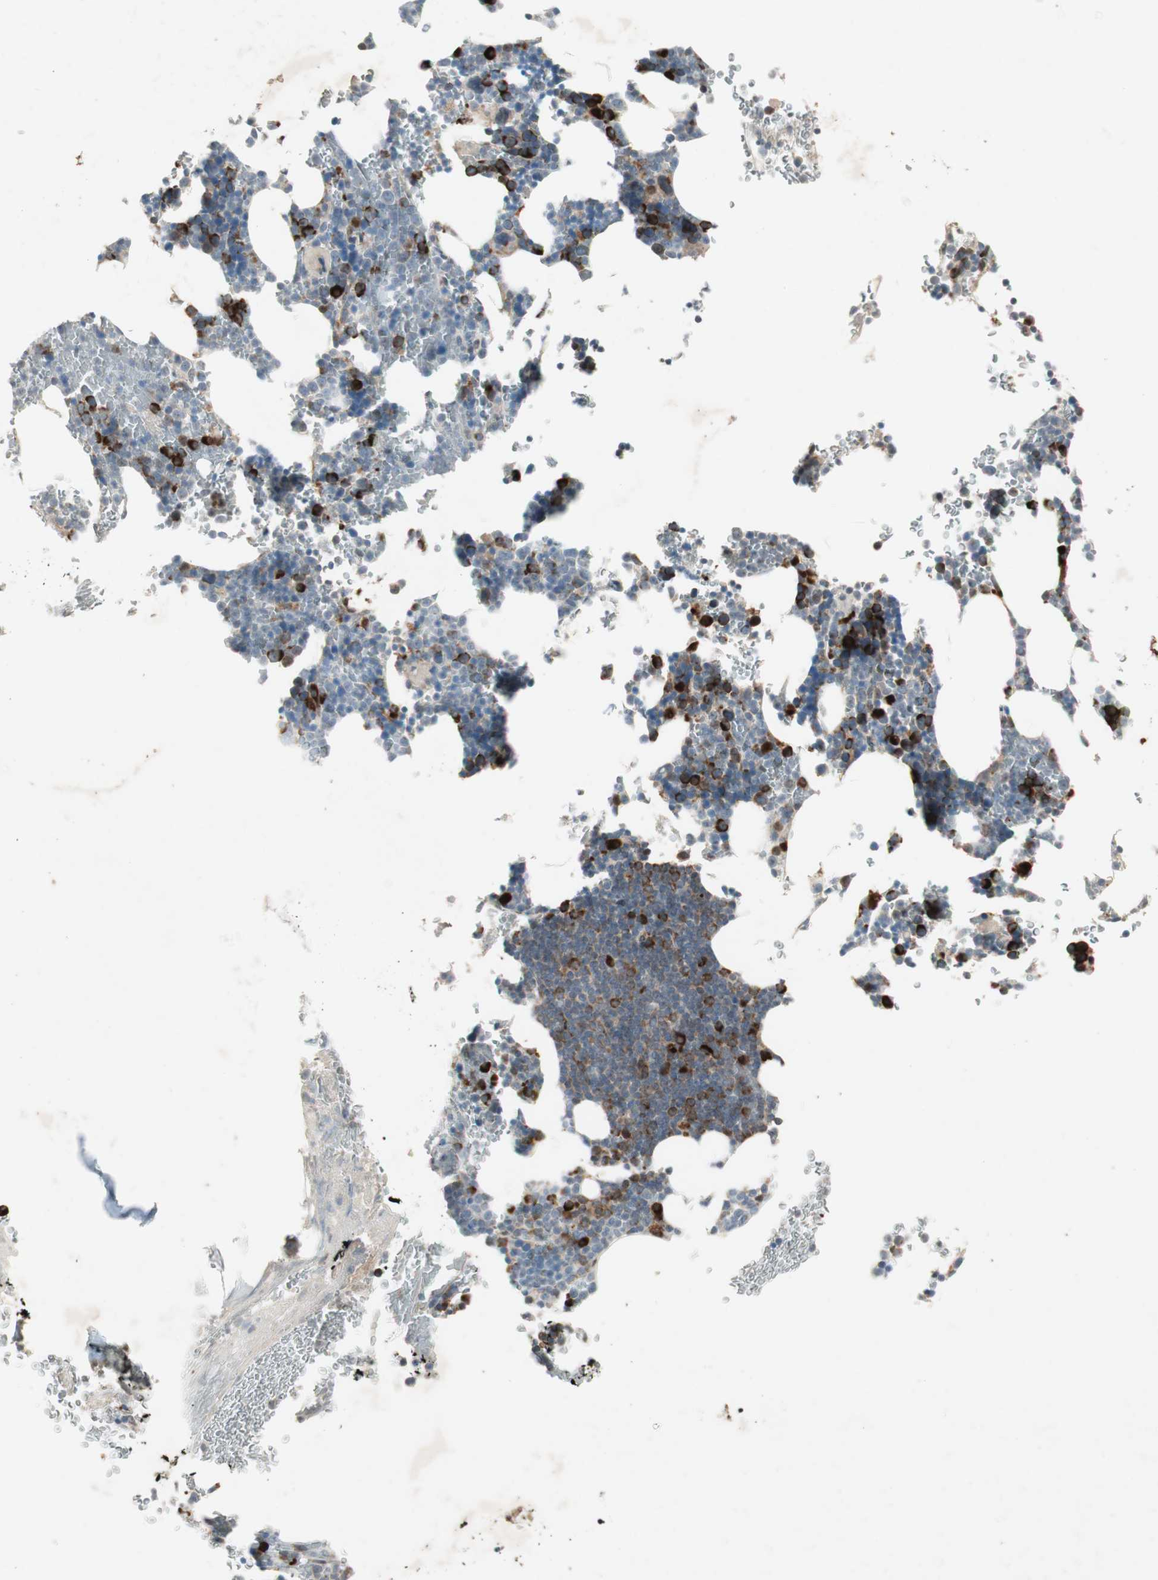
{"staining": {"intensity": "strong", "quantity": "25%-75%", "location": "cytoplasmic/membranous"}, "tissue": "bone marrow", "cell_type": "Hematopoietic cells", "image_type": "normal", "snomed": [{"axis": "morphology", "description": "Normal tissue, NOS"}, {"axis": "topography", "description": "Bone marrow"}], "caption": "A micrograph of bone marrow stained for a protein displays strong cytoplasmic/membranous brown staining in hematopoietic cells. (brown staining indicates protein expression, while blue staining denotes nuclei).", "gene": "APOO", "patient": {"sex": "female", "age": 73}}